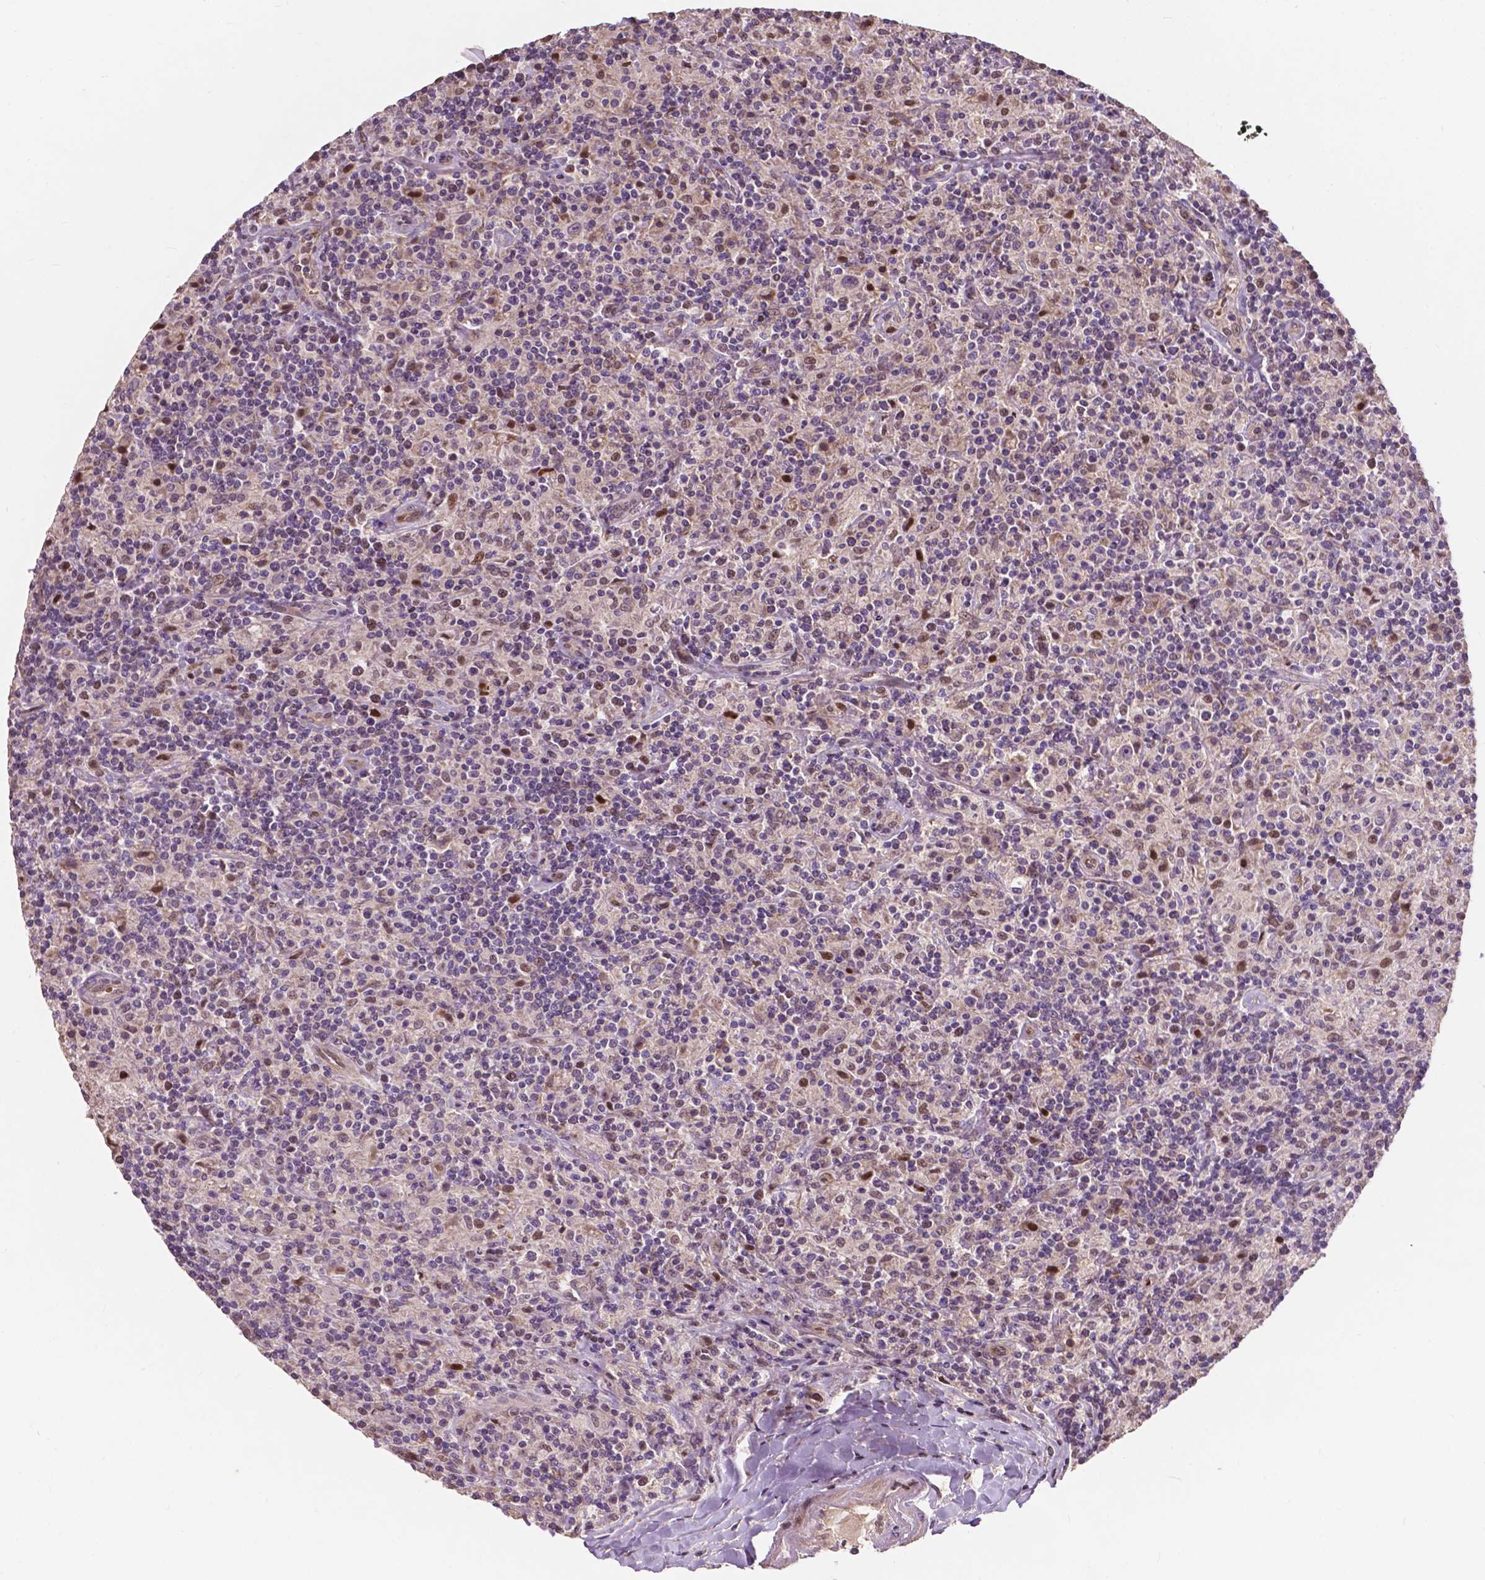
{"staining": {"intensity": "weak", "quantity": "<25%", "location": "nuclear"}, "tissue": "lymphoma", "cell_type": "Tumor cells", "image_type": "cancer", "snomed": [{"axis": "morphology", "description": "Hodgkin's disease, NOS"}, {"axis": "topography", "description": "Lymph node"}], "caption": "Image shows no significant protein staining in tumor cells of Hodgkin's disease.", "gene": "DUSP16", "patient": {"sex": "male", "age": 70}}